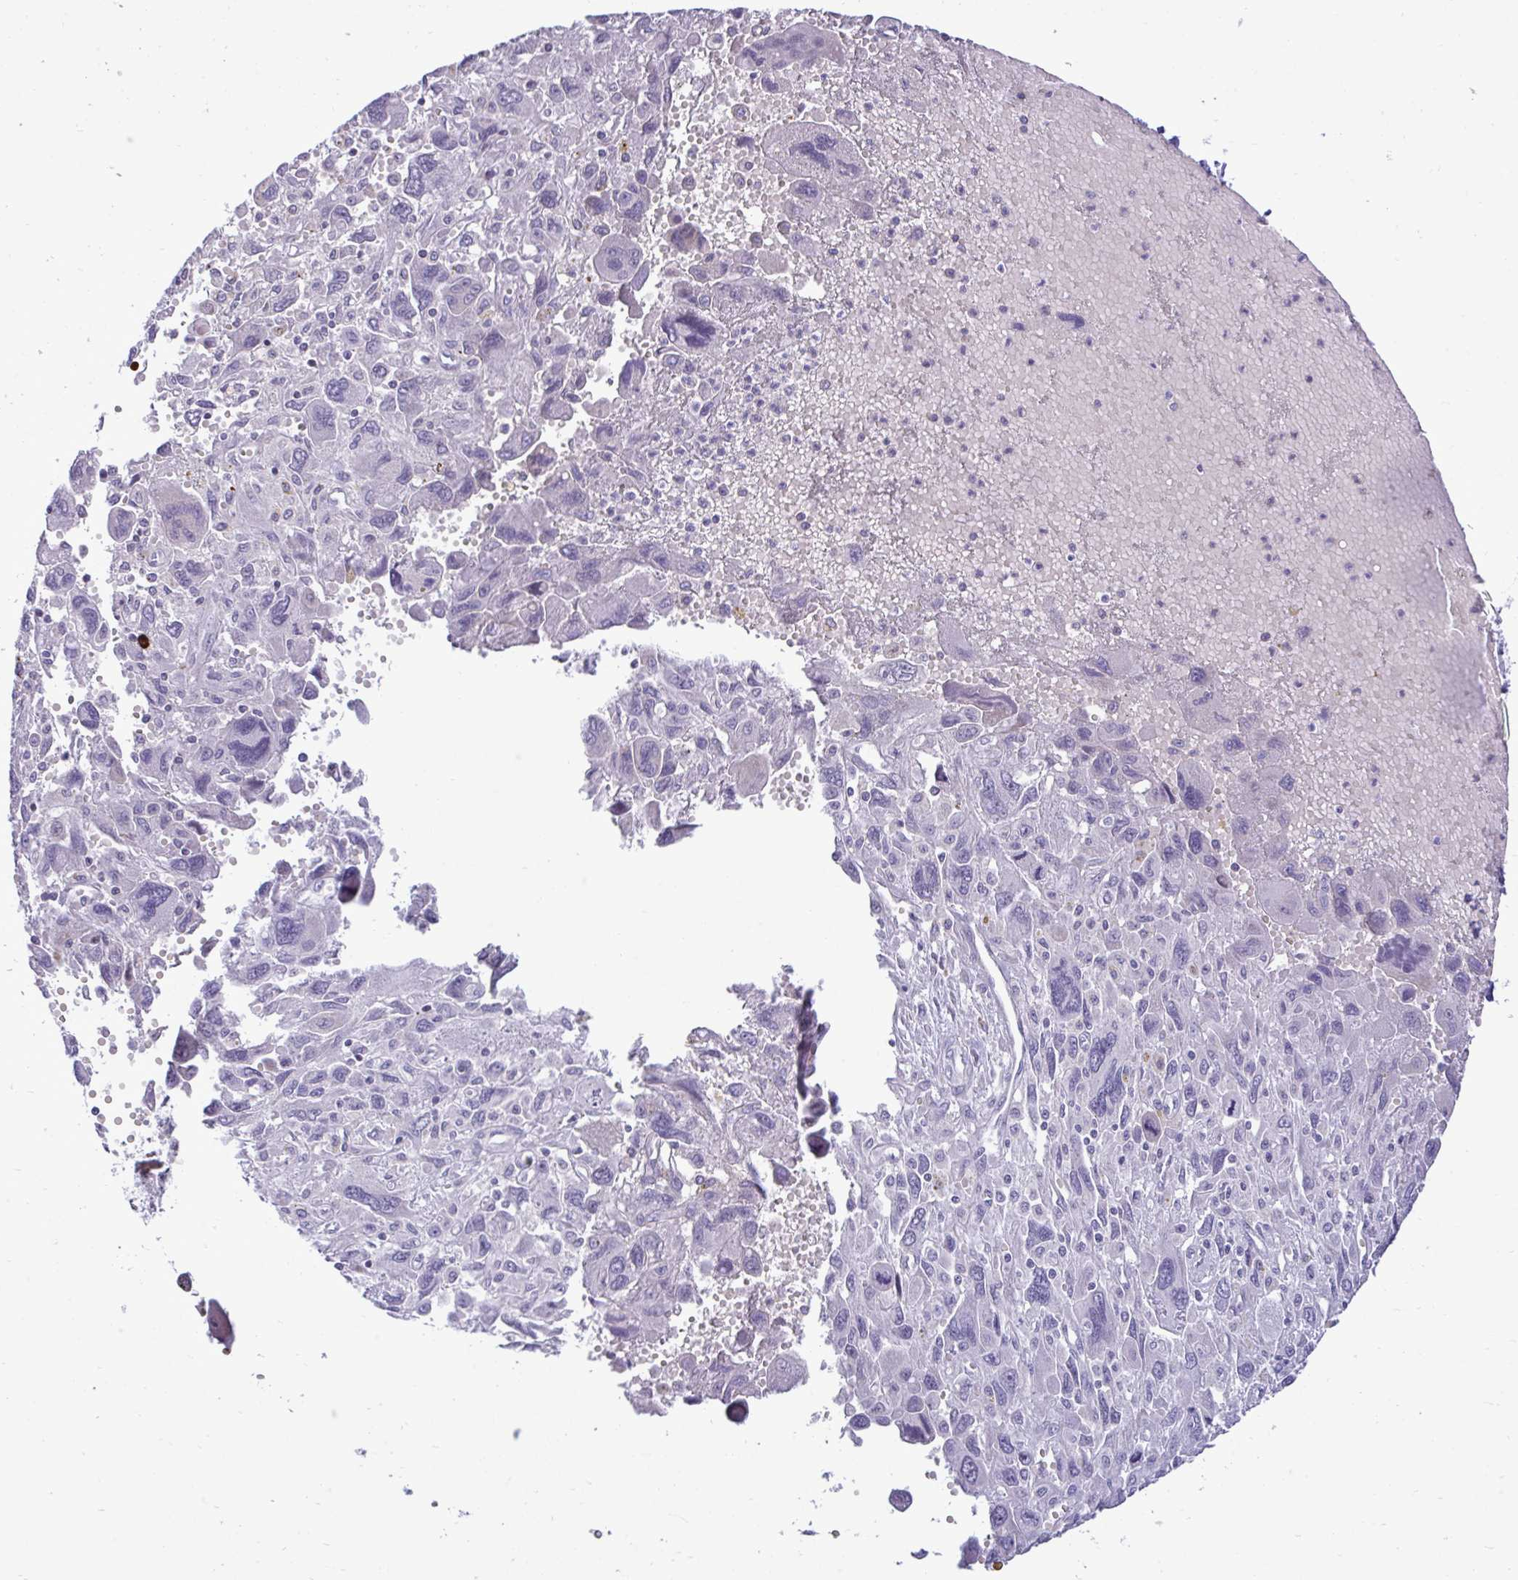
{"staining": {"intensity": "negative", "quantity": "none", "location": "none"}, "tissue": "pancreatic cancer", "cell_type": "Tumor cells", "image_type": "cancer", "snomed": [{"axis": "morphology", "description": "Adenocarcinoma, NOS"}, {"axis": "topography", "description": "Pancreas"}], "caption": "Pancreatic cancer (adenocarcinoma) stained for a protein using IHC shows no staining tumor cells.", "gene": "SPAG1", "patient": {"sex": "female", "age": 47}}